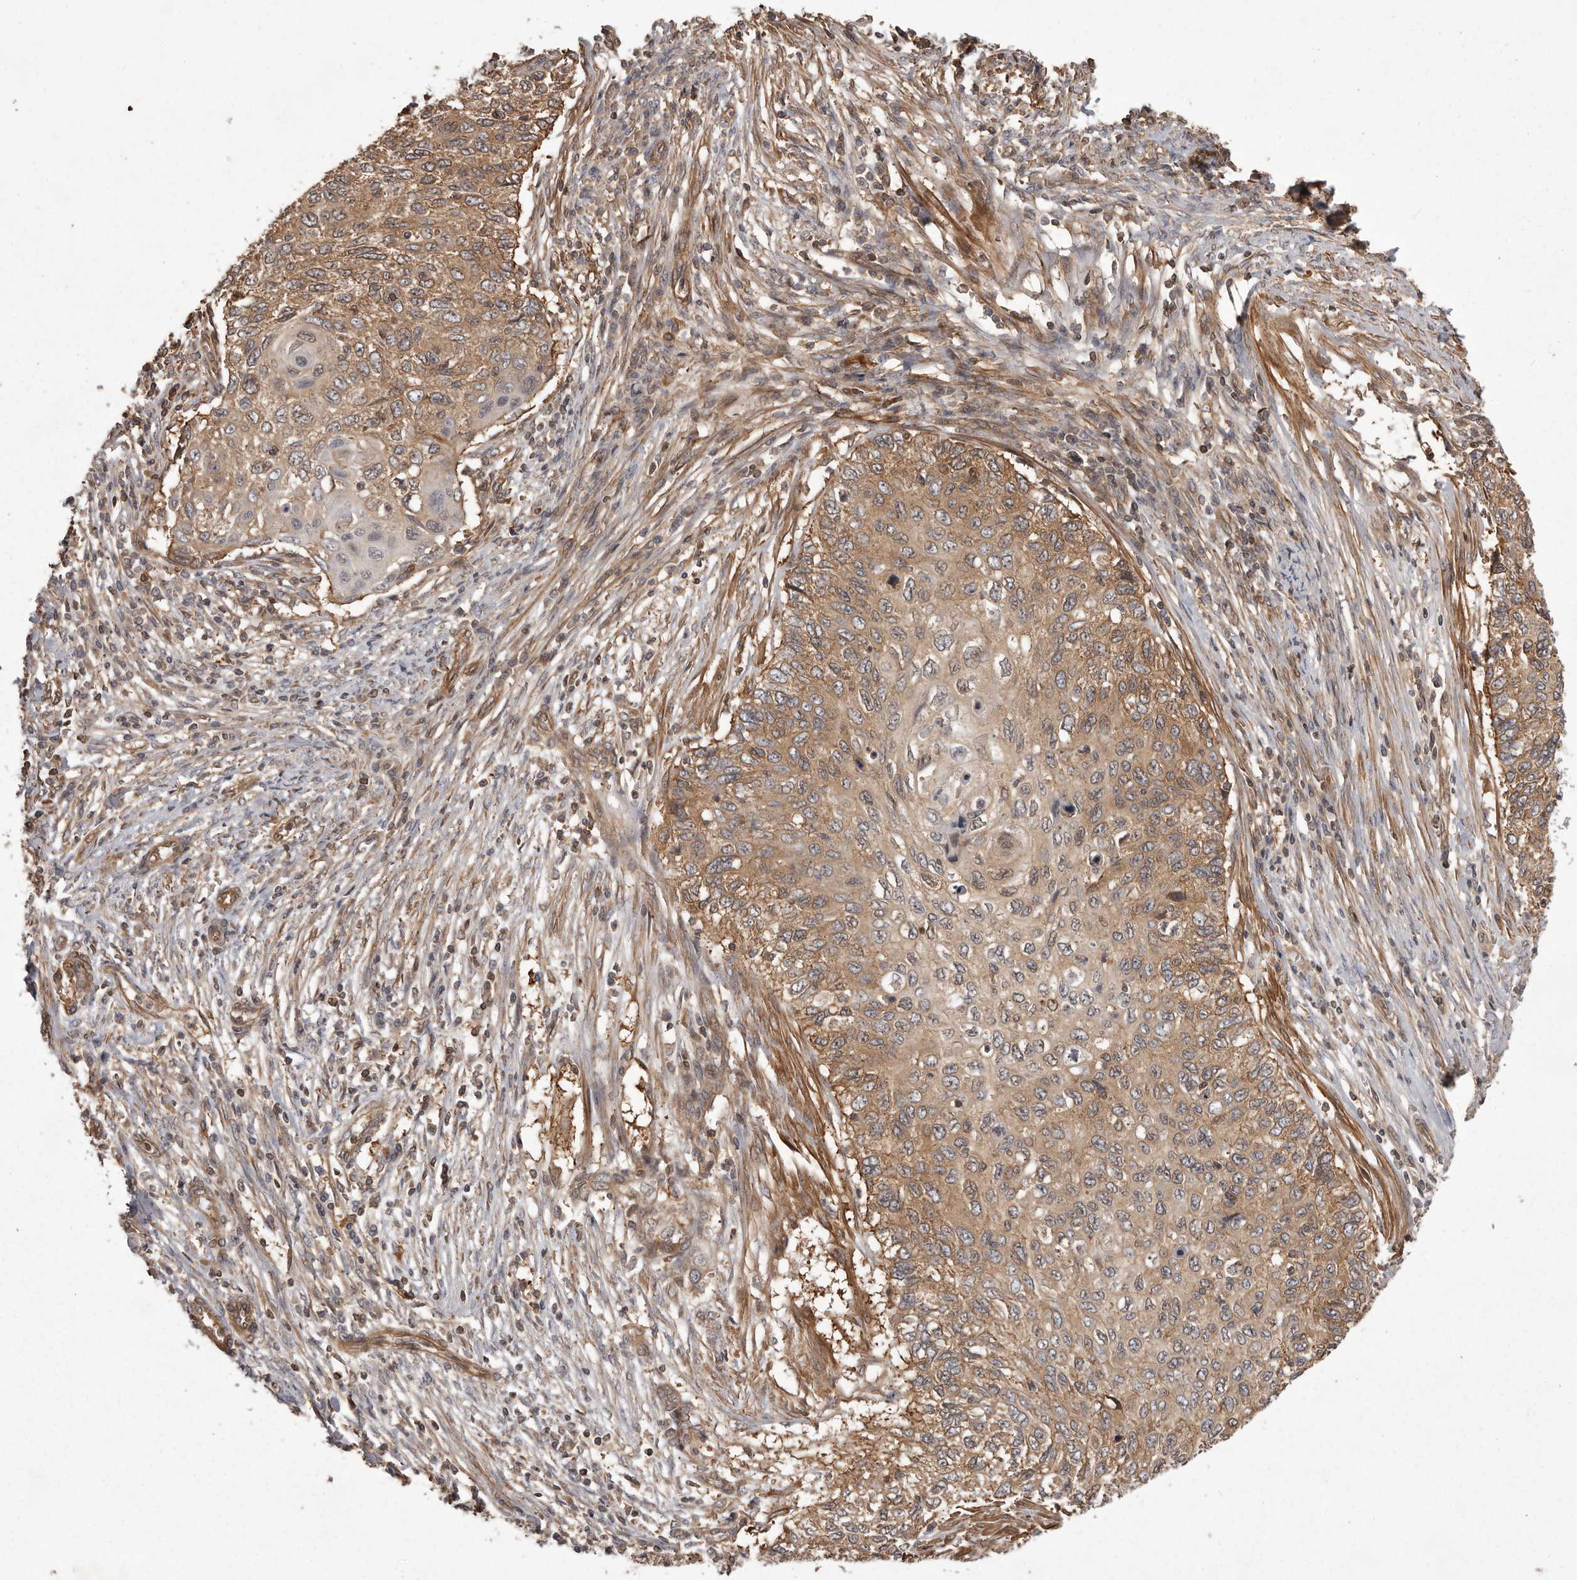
{"staining": {"intensity": "moderate", "quantity": ">75%", "location": "cytoplasmic/membranous"}, "tissue": "cervical cancer", "cell_type": "Tumor cells", "image_type": "cancer", "snomed": [{"axis": "morphology", "description": "Squamous cell carcinoma, NOS"}, {"axis": "topography", "description": "Cervix"}], "caption": "Protein expression analysis of cervical cancer (squamous cell carcinoma) shows moderate cytoplasmic/membranous positivity in approximately >75% of tumor cells.", "gene": "NFKBIA", "patient": {"sex": "female", "age": 70}}